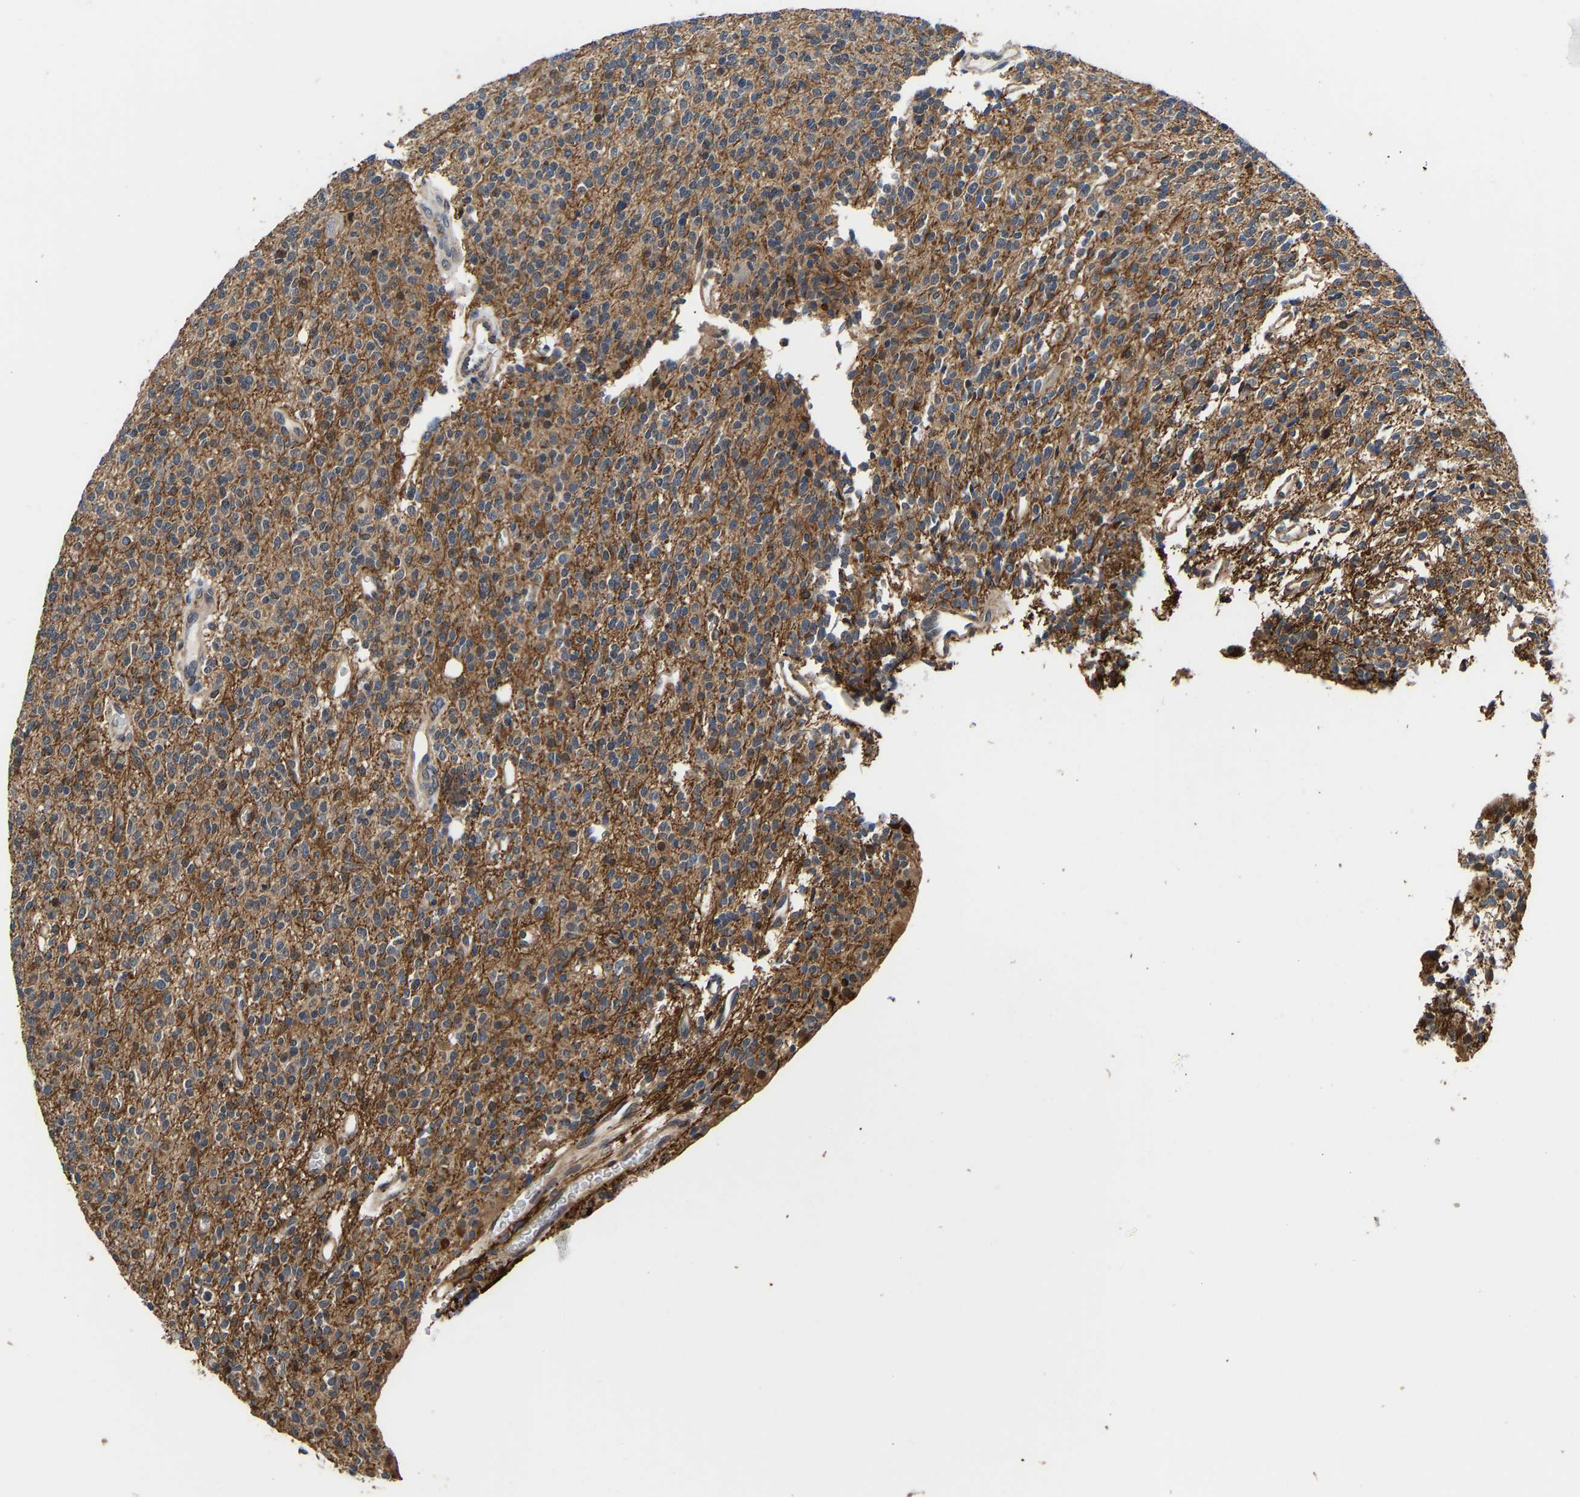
{"staining": {"intensity": "moderate", "quantity": "<25%", "location": "cytoplasmic/membranous"}, "tissue": "glioma", "cell_type": "Tumor cells", "image_type": "cancer", "snomed": [{"axis": "morphology", "description": "Glioma, malignant, High grade"}, {"axis": "topography", "description": "Brain"}], "caption": "Immunohistochemistry (IHC) (DAB) staining of malignant high-grade glioma reveals moderate cytoplasmic/membranous protein positivity in approximately <25% of tumor cells.", "gene": "METTL16", "patient": {"sex": "male", "age": 34}}